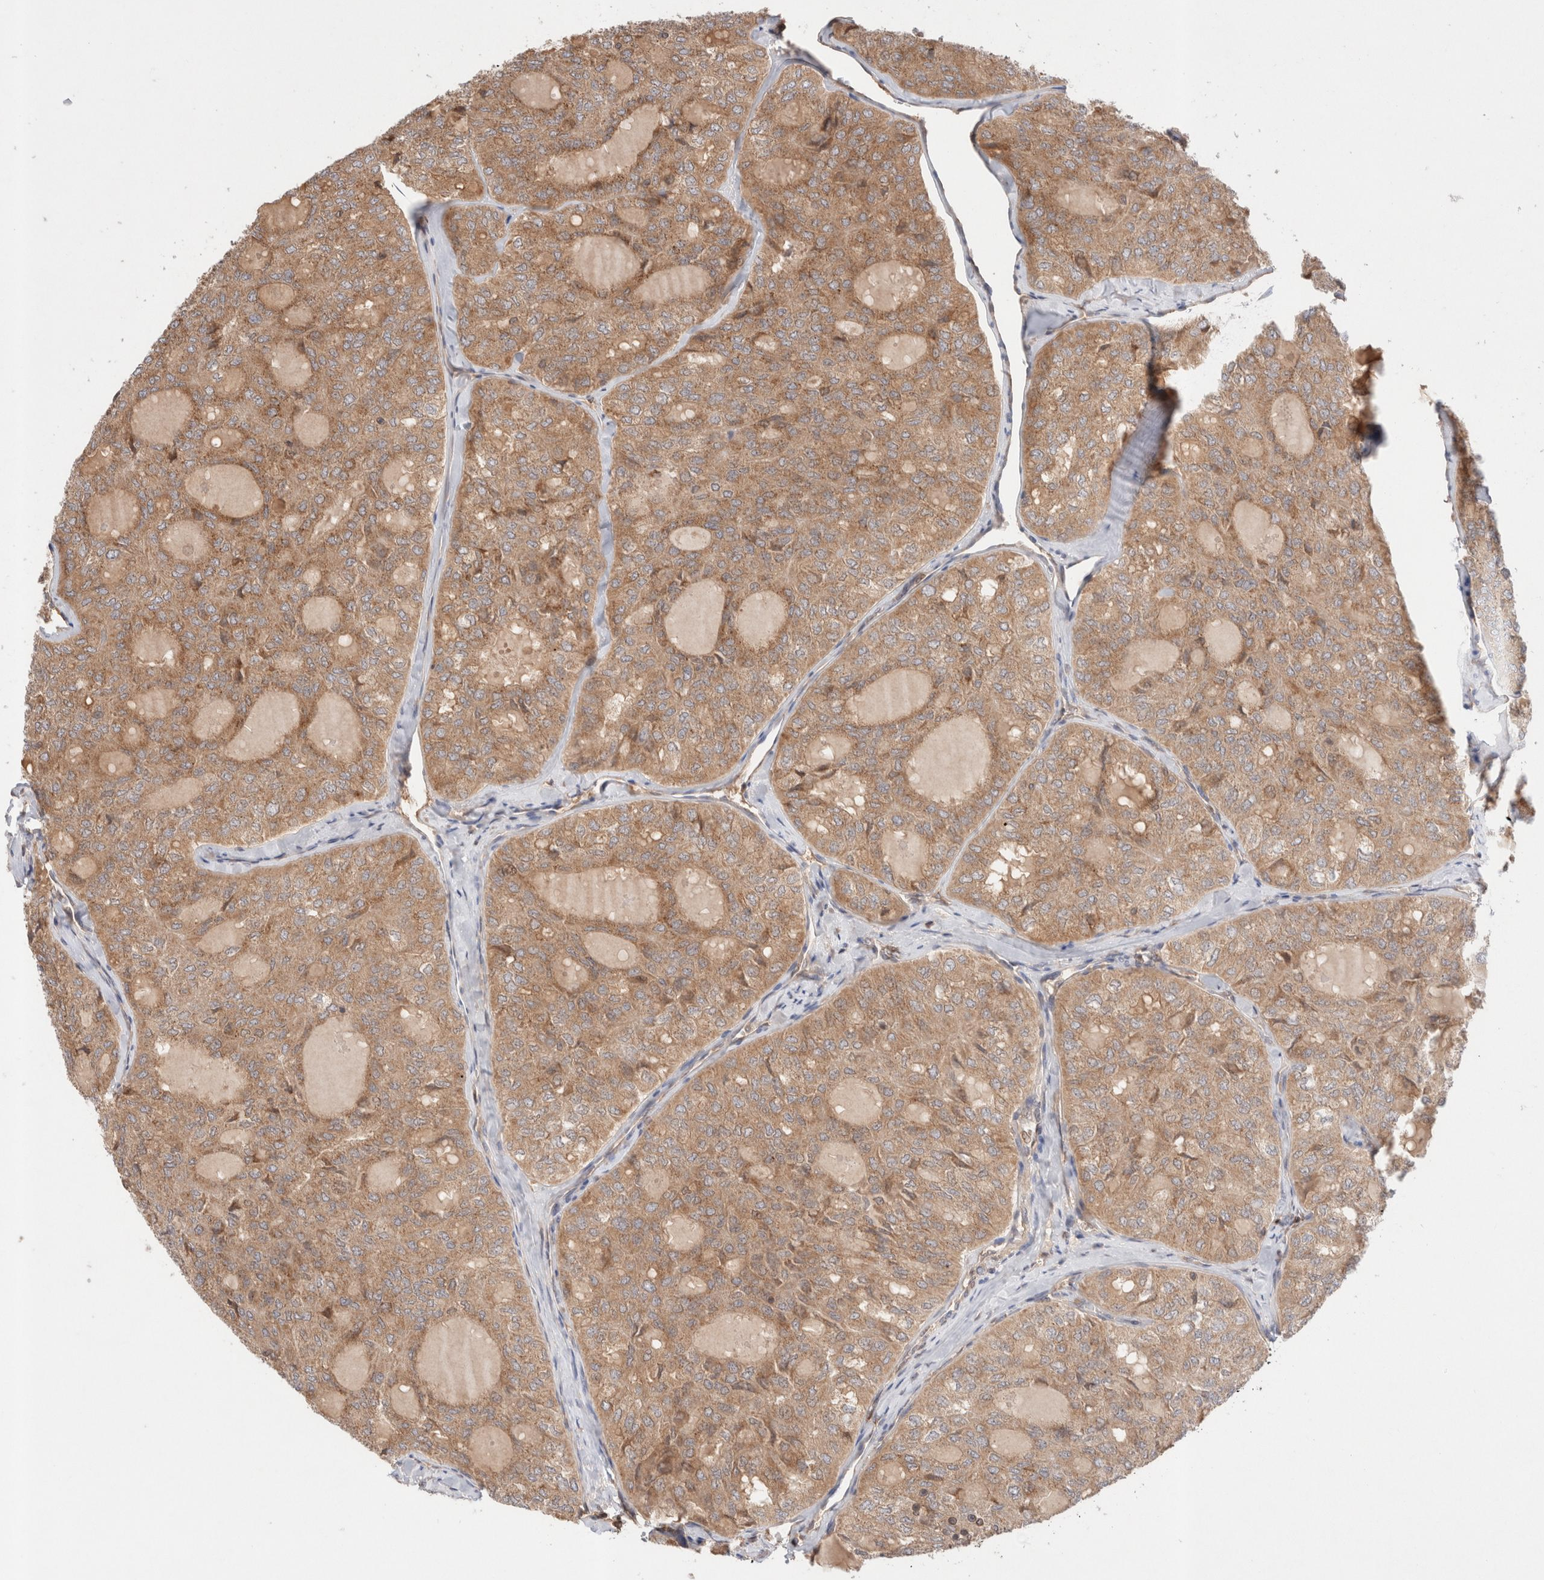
{"staining": {"intensity": "moderate", "quantity": ">75%", "location": "cytoplasmic/membranous"}, "tissue": "thyroid cancer", "cell_type": "Tumor cells", "image_type": "cancer", "snomed": [{"axis": "morphology", "description": "Follicular adenoma carcinoma, NOS"}, {"axis": "topography", "description": "Thyroid gland"}], "caption": "Protein staining displays moderate cytoplasmic/membranous expression in about >75% of tumor cells in follicular adenoma carcinoma (thyroid).", "gene": "SIKE1", "patient": {"sex": "male", "age": 75}}